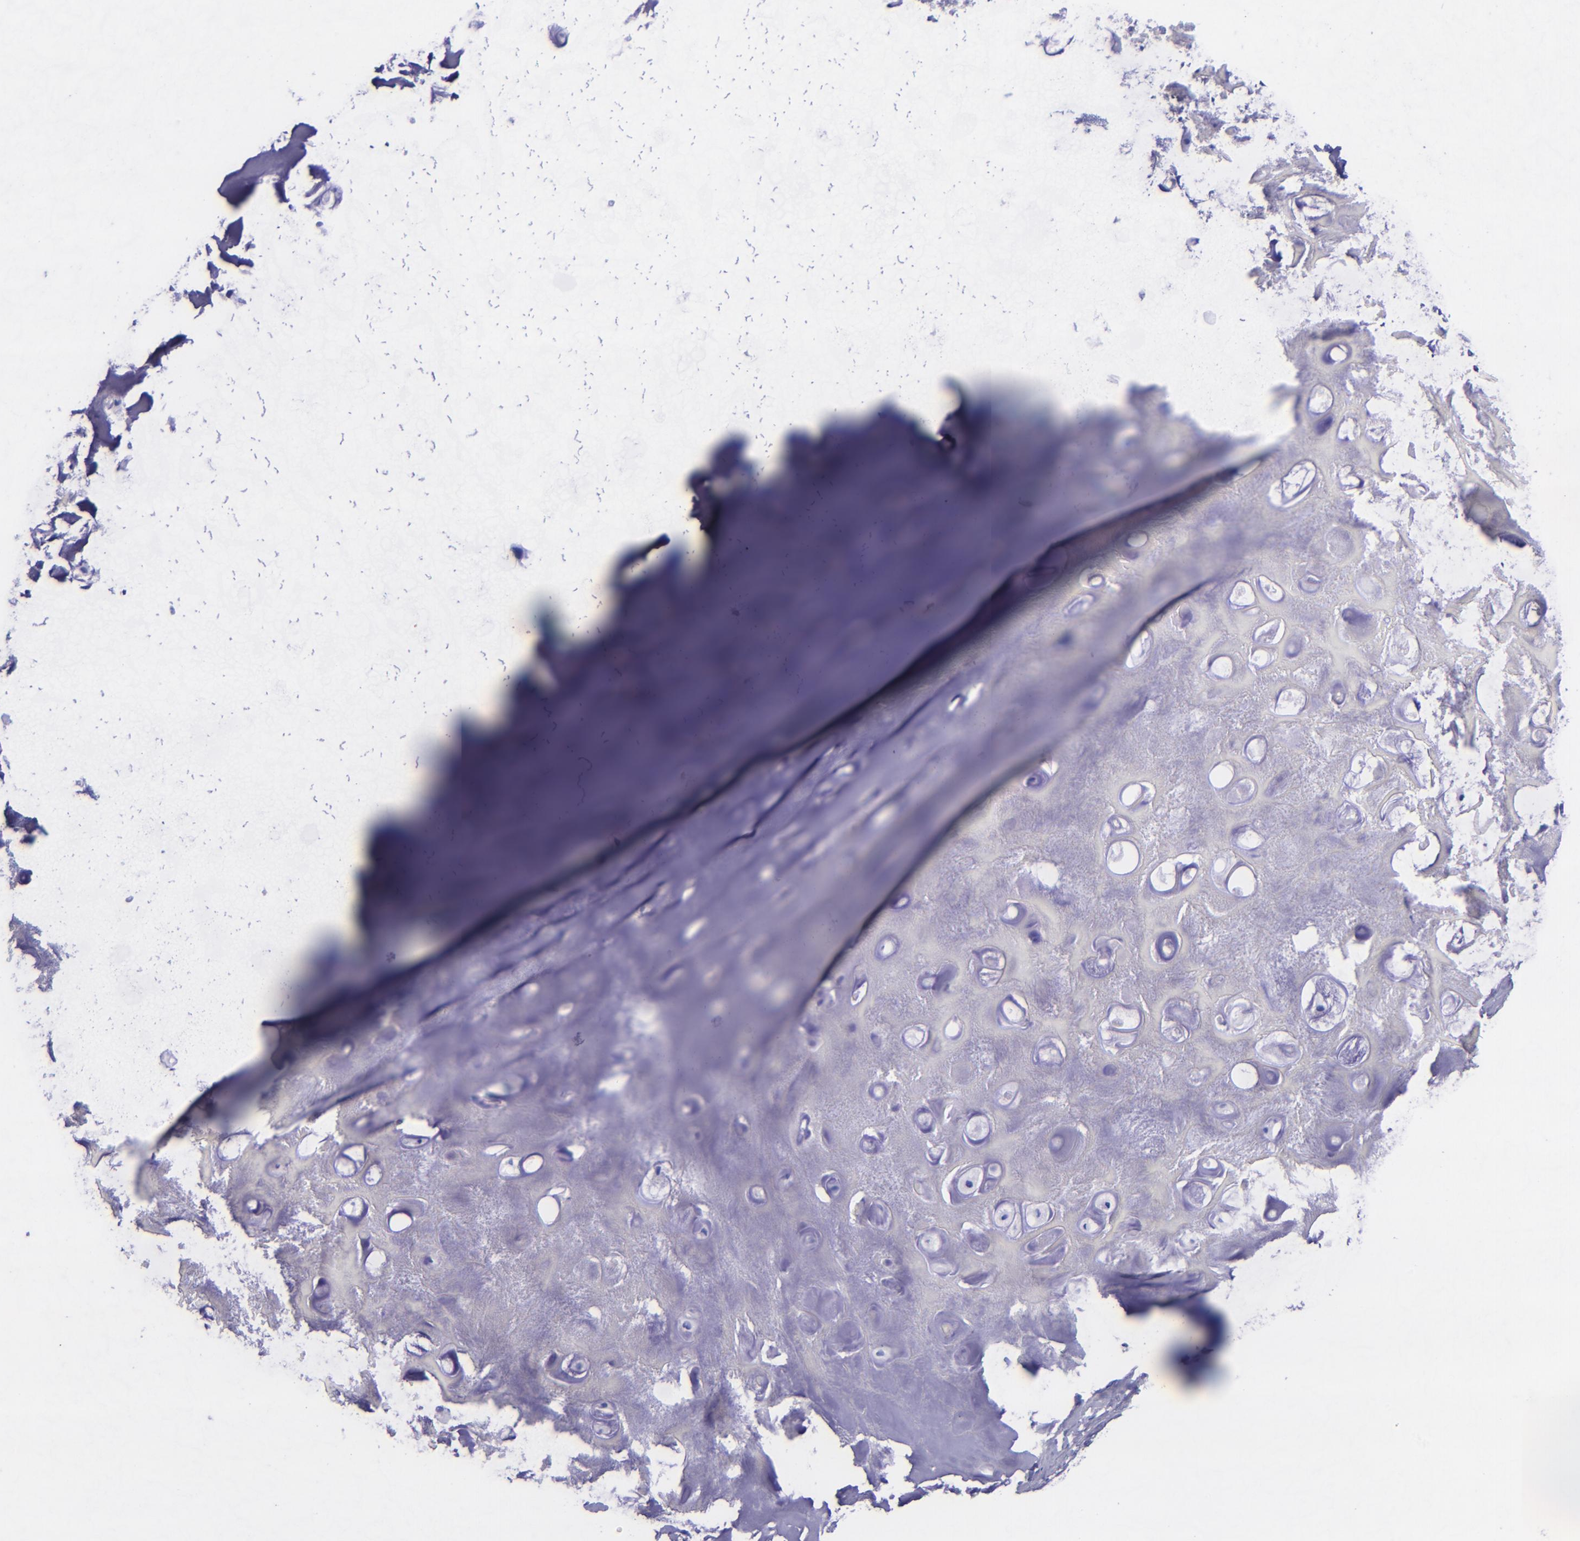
{"staining": {"intensity": "negative", "quantity": "none", "location": "none"}, "tissue": "nasopharynx", "cell_type": "Respiratory epithelial cells", "image_type": "normal", "snomed": [{"axis": "morphology", "description": "Normal tissue, NOS"}, {"axis": "topography", "description": "Nasopharynx"}], "caption": "DAB (3,3'-diaminobenzidine) immunohistochemical staining of normal nasopharynx demonstrates no significant expression in respiratory epithelial cells.", "gene": "MBP", "patient": {"sex": "male", "age": 56}}